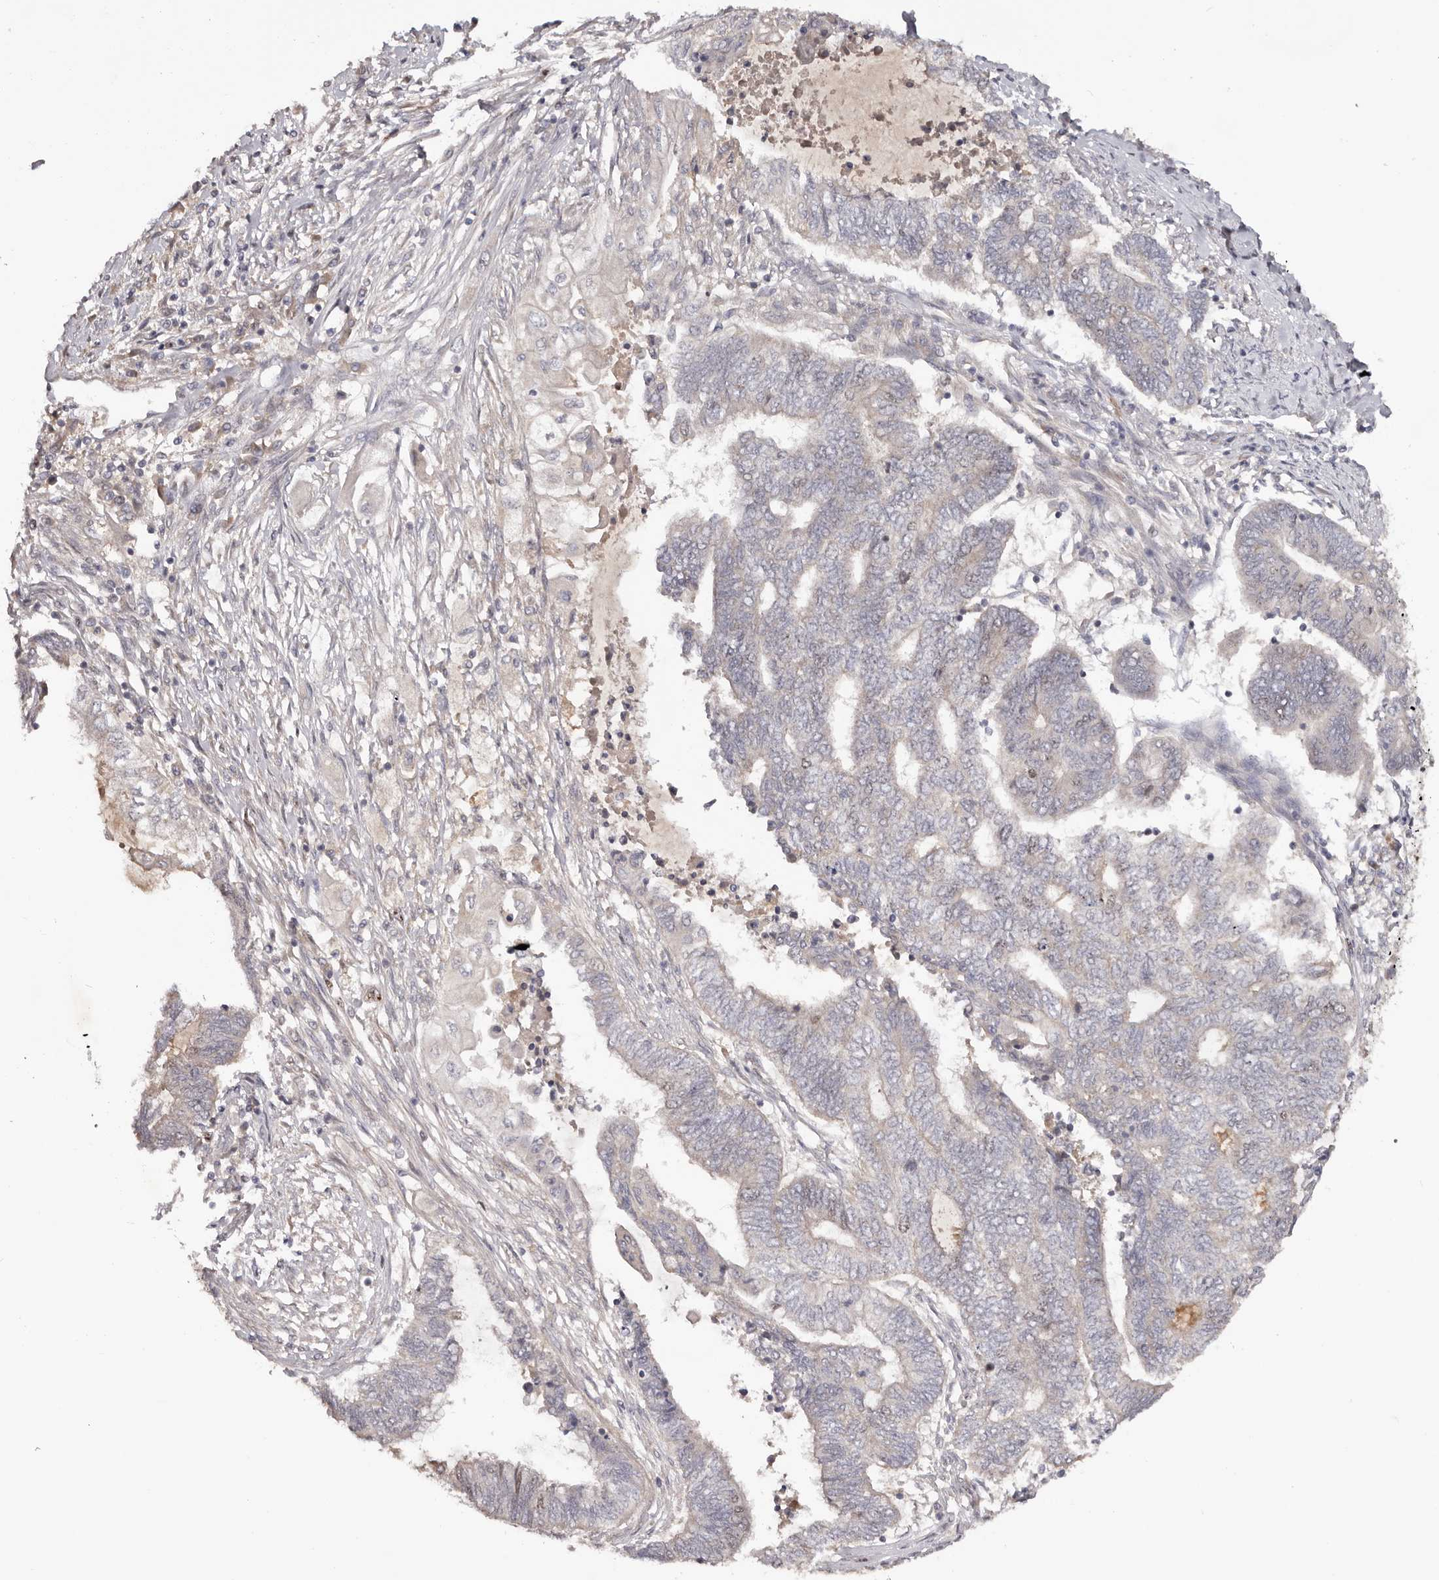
{"staining": {"intensity": "weak", "quantity": "<25%", "location": "nuclear"}, "tissue": "endometrial cancer", "cell_type": "Tumor cells", "image_type": "cancer", "snomed": [{"axis": "morphology", "description": "Adenocarcinoma, NOS"}, {"axis": "topography", "description": "Uterus"}, {"axis": "topography", "description": "Endometrium"}], "caption": "There is no significant positivity in tumor cells of endometrial cancer.", "gene": "CCDC190", "patient": {"sex": "female", "age": 70}}